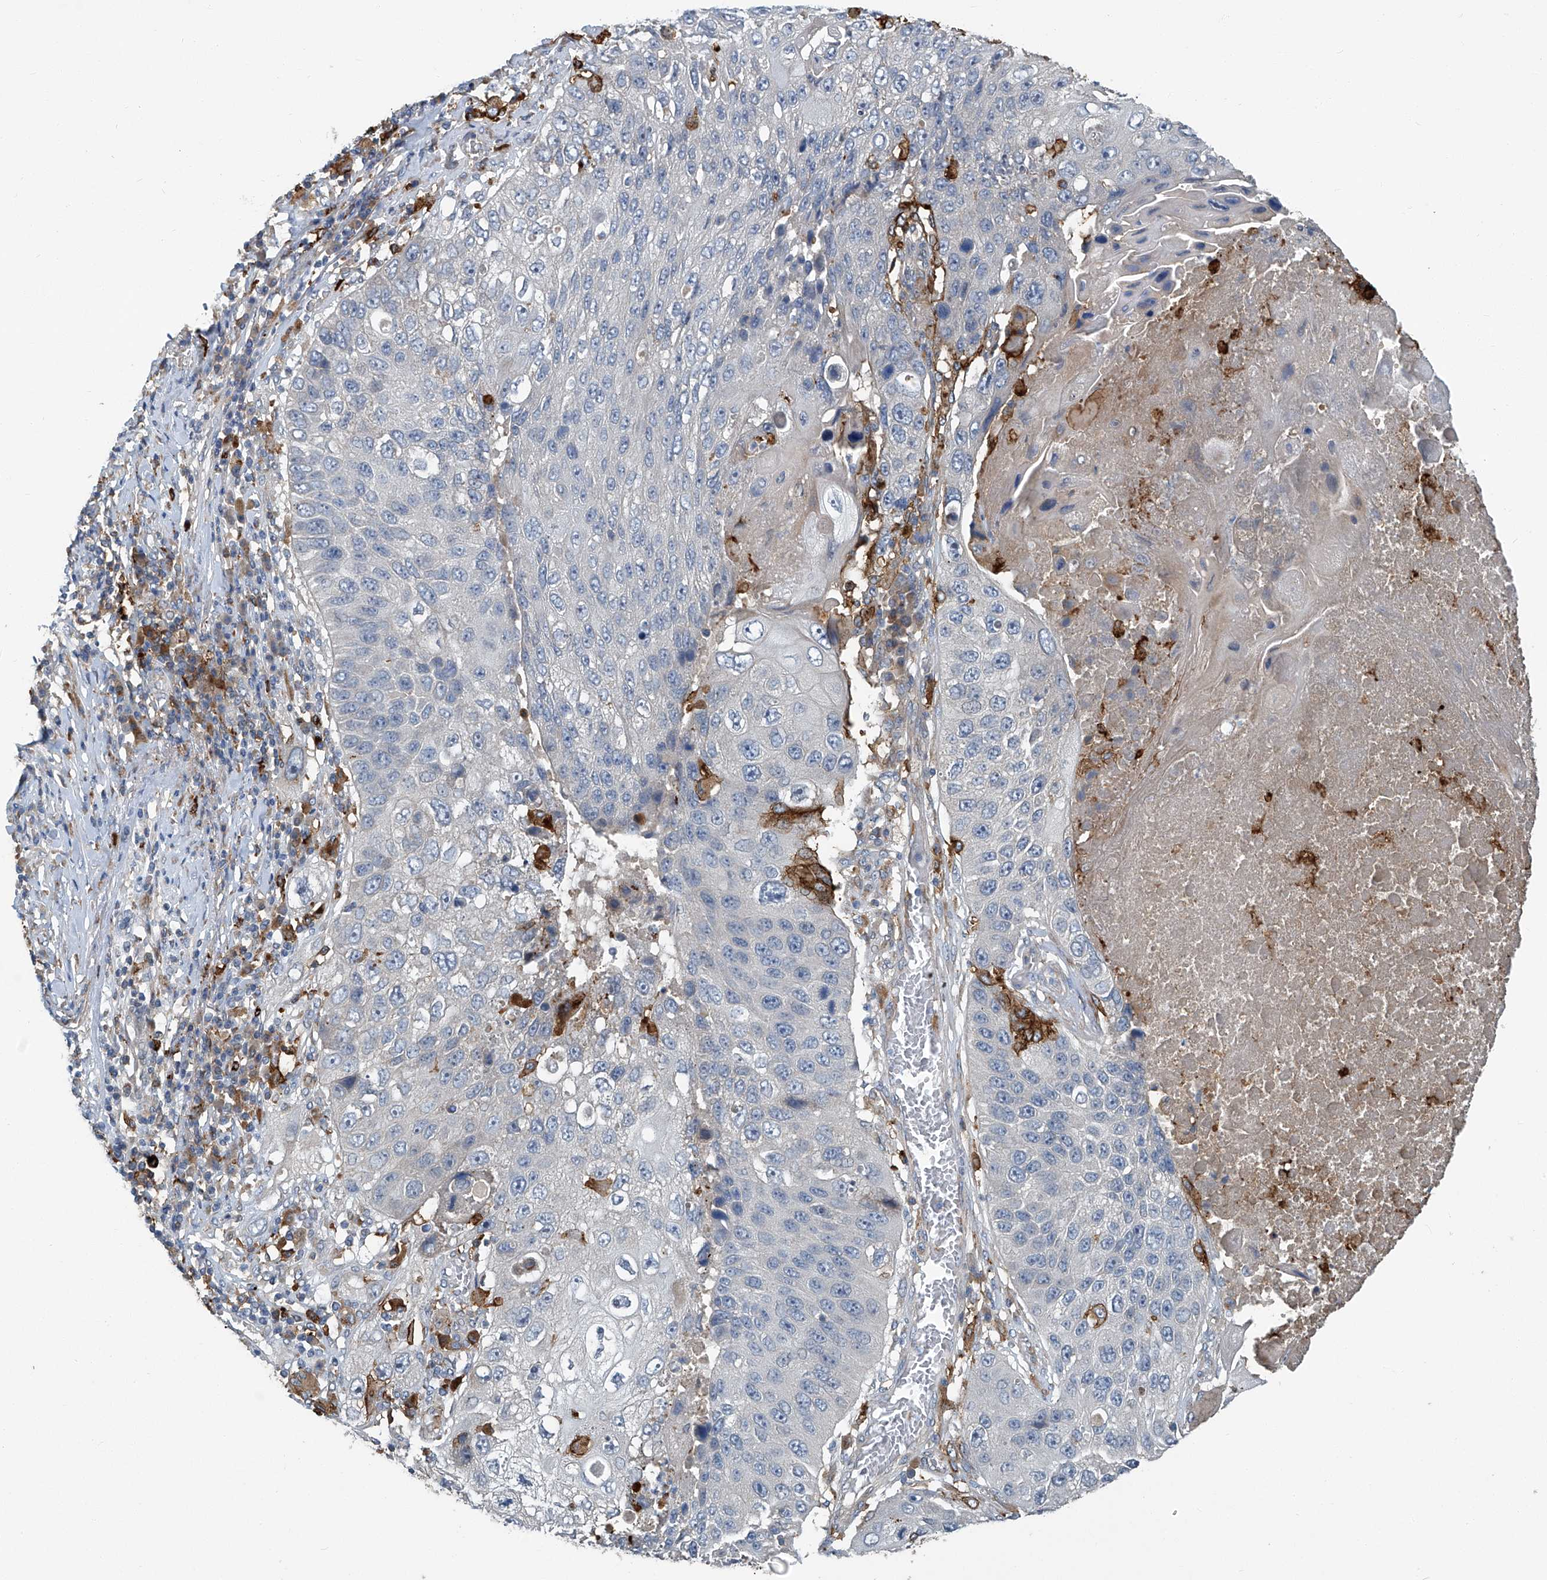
{"staining": {"intensity": "negative", "quantity": "none", "location": "none"}, "tissue": "lung cancer", "cell_type": "Tumor cells", "image_type": "cancer", "snomed": [{"axis": "morphology", "description": "Squamous cell carcinoma, NOS"}, {"axis": "topography", "description": "Lung"}], "caption": "Lung cancer (squamous cell carcinoma) was stained to show a protein in brown. There is no significant expression in tumor cells.", "gene": "FAM167A", "patient": {"sex": "male", "age": 61}}